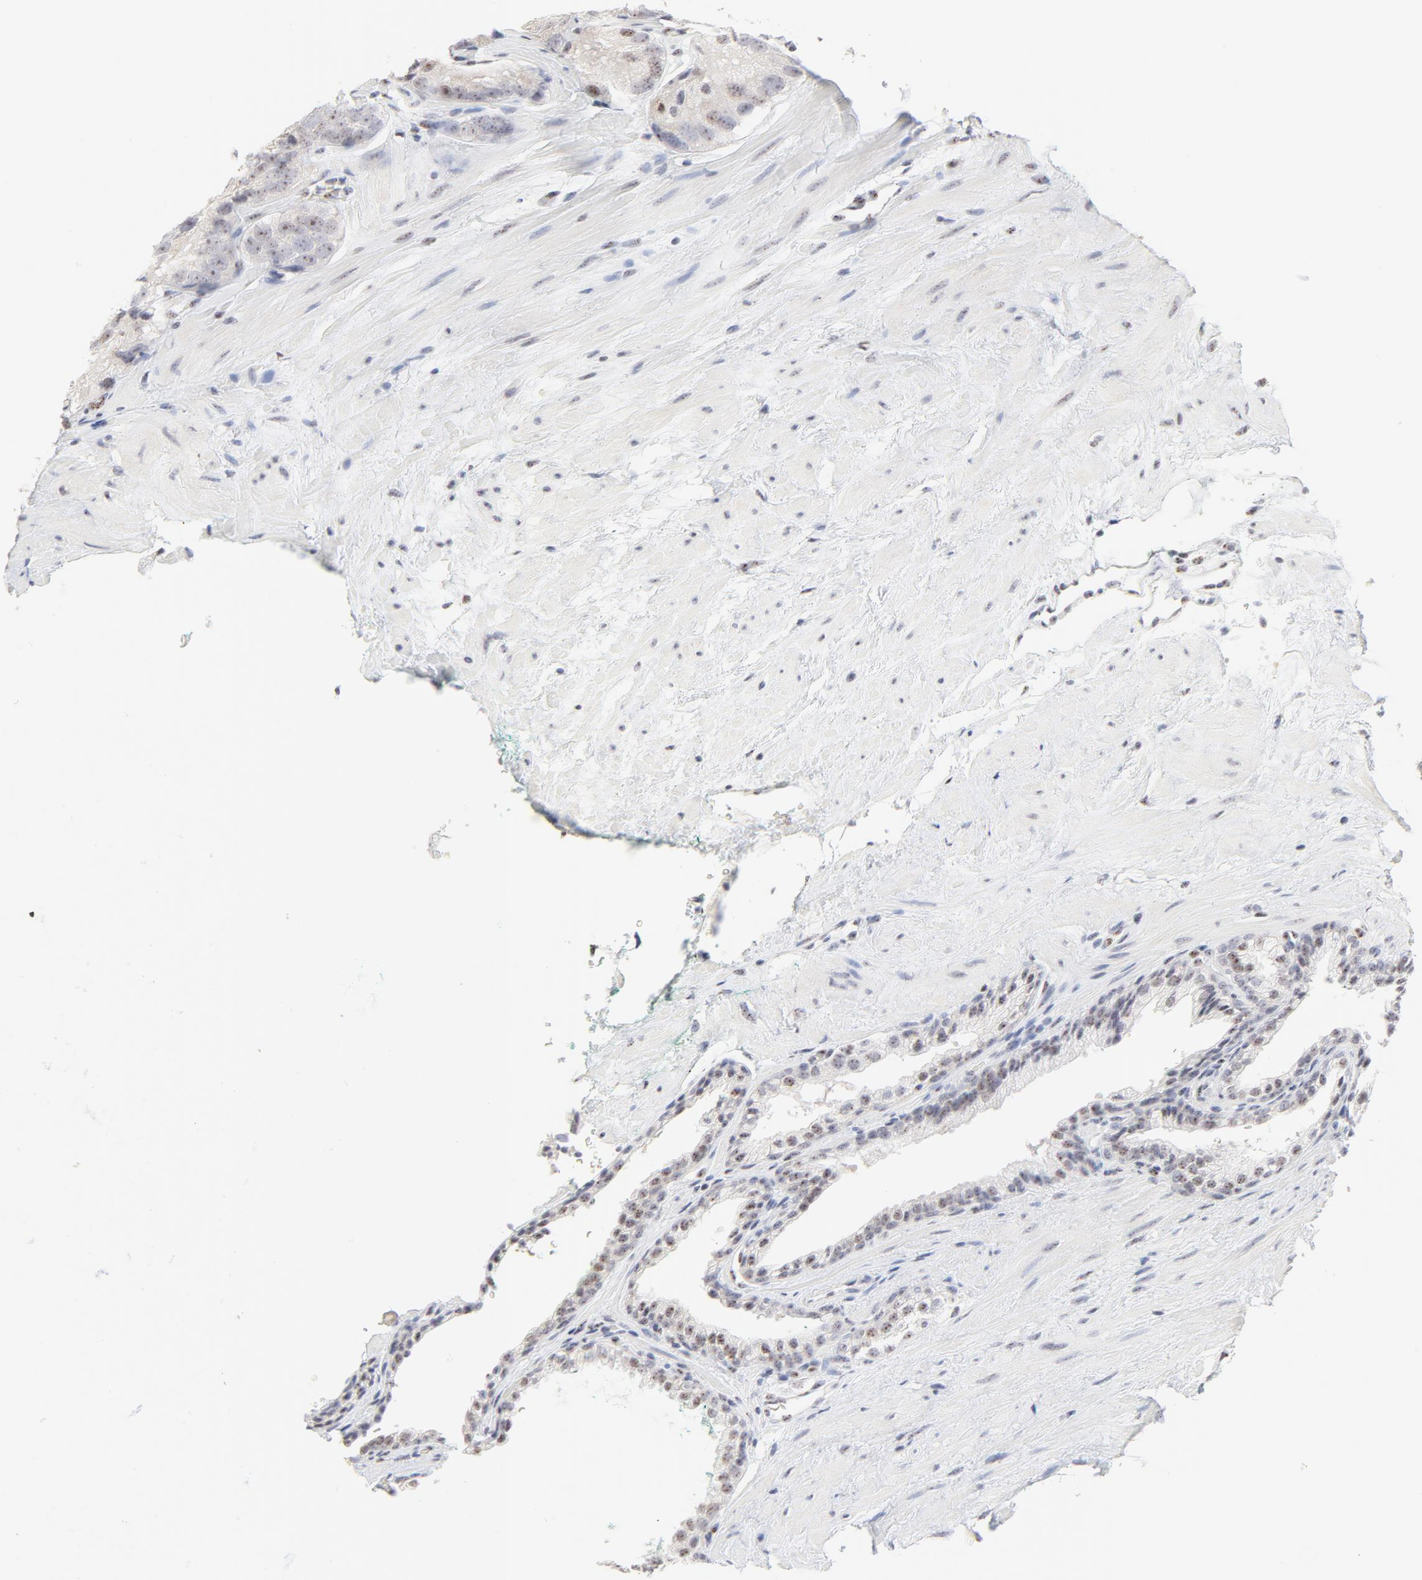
{"staining": {"intensity": "weak", "quantity": "25%-75%", "location": "nuclear"}, "tissue": "prostate cancer", "cell_type": "Tumor cells", "image_type": "cancer", "snomed": [{"axis": "morphology", "description": "Adenocarcinoma, Low grade"}, {"axis": "topography", "description": "Prostate"}], "caption": "Human prostate cancer (low-grade adenocarcinoma) stained with a brown dye exhibits weak nuclear positive expression in approximately 25%-75% of tumor cells.", "gene": "NFIL3", "patient": {"sex": "male", "age": 69}}